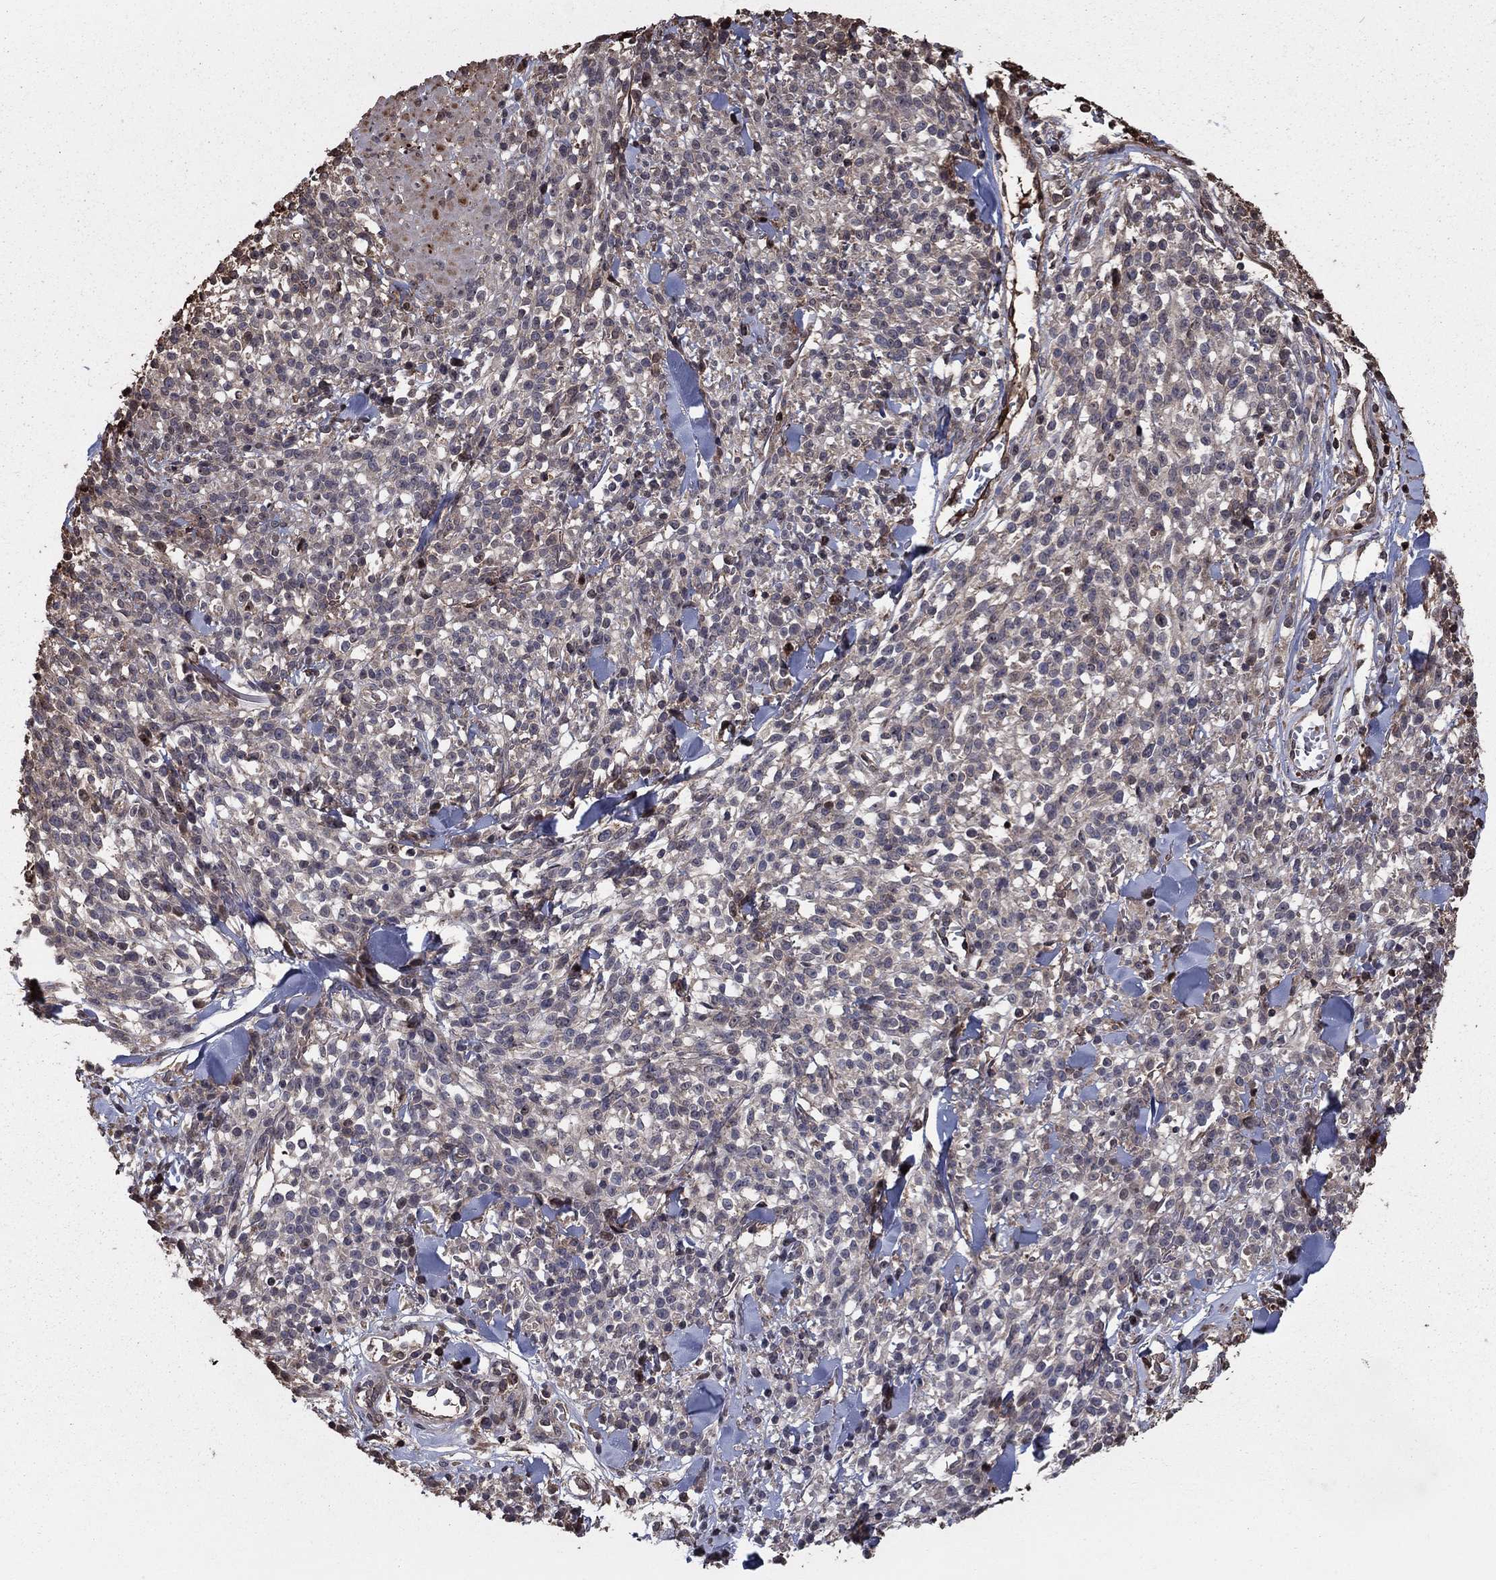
{"staining": {"intensity": "negative", "quantity": "none", "location": "none"}, "tissue": "melanoma", "cell_type": "Tumor cells", "image_type": "cancer", "snomed": [{"axis": "morphology", "description": "Malignant melanoma, NOS"}, {"axis": "topography", "description": "Skin"}, {"axis": "topography", "description": "Skin of trunk"}], "caption": "Human malignant melanoma stained for a protein using IHC reveals no expression in tumor cells.", "gene": "GYG1", "patient": {"sex": "male", "age": 74}}